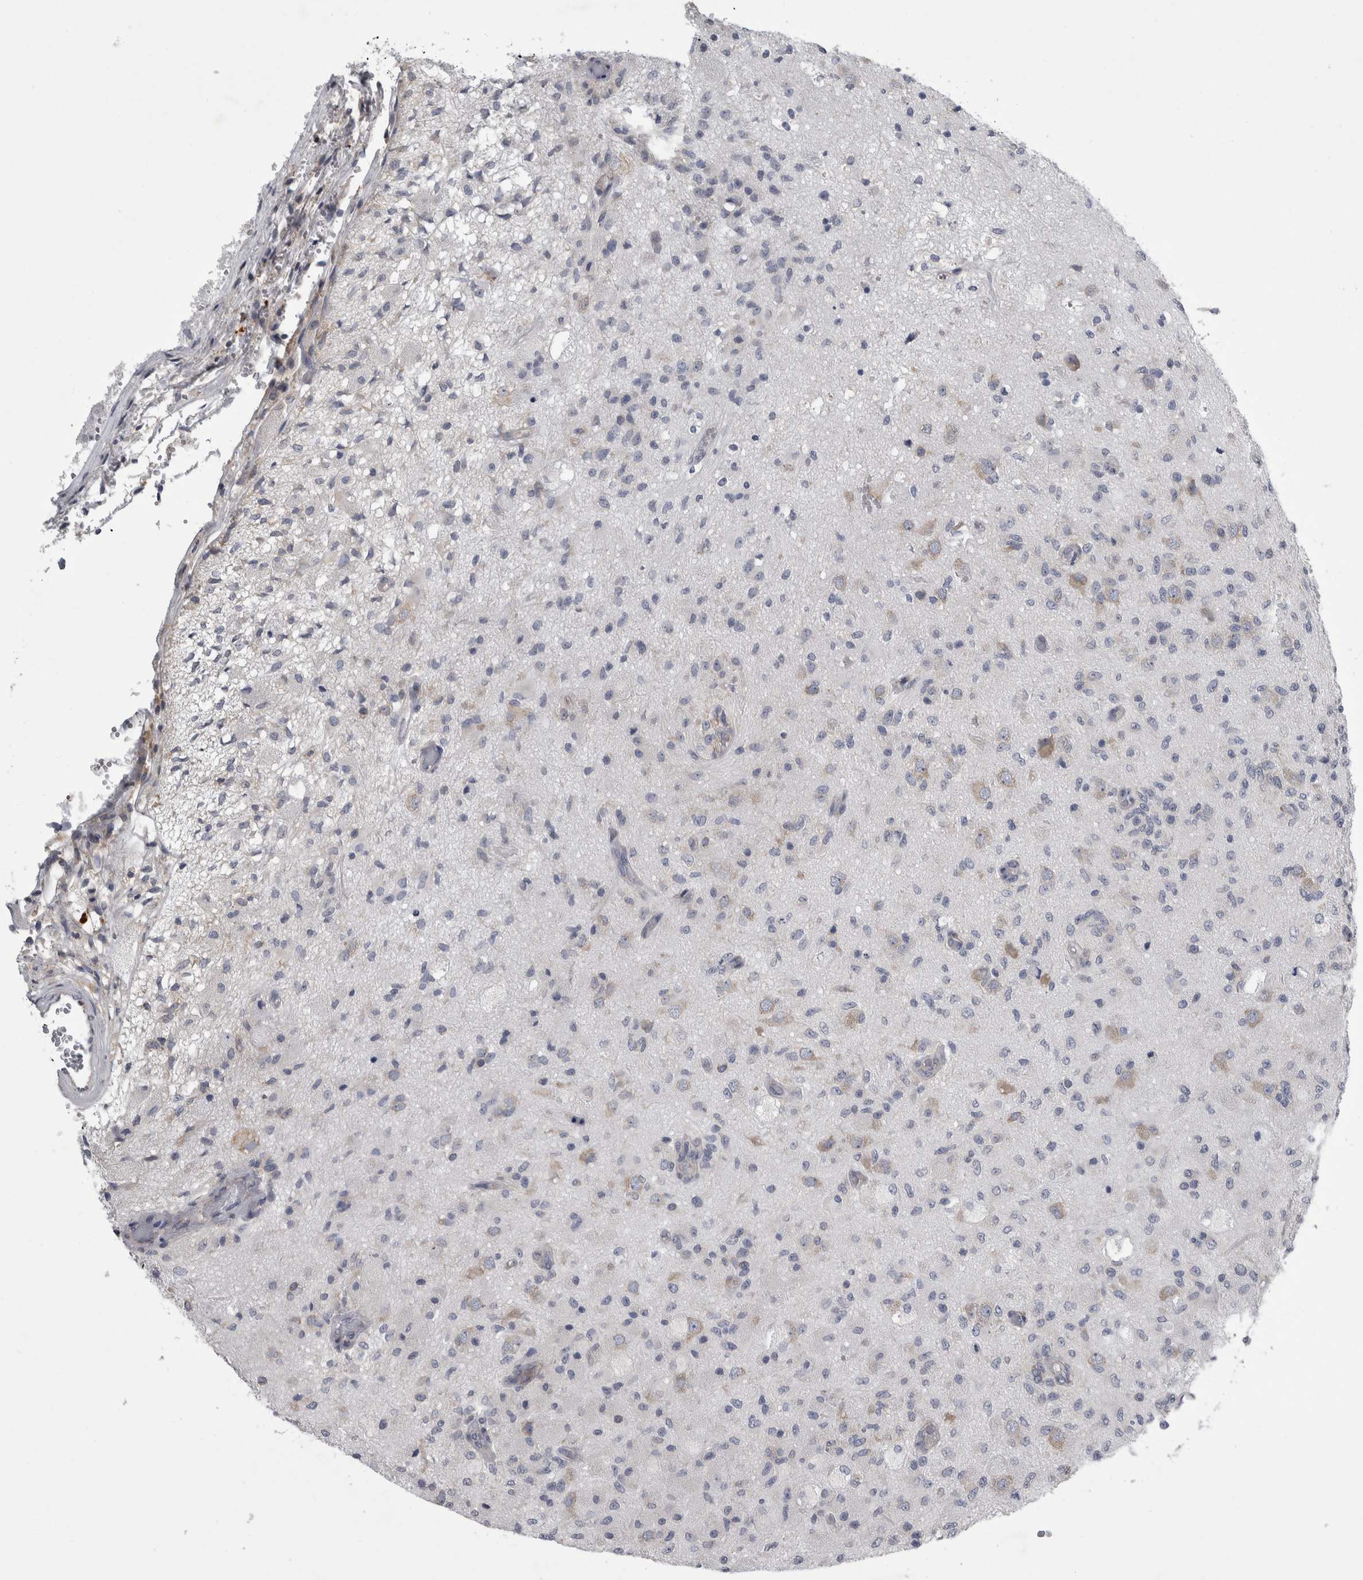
{"staining": {"intensity": "negative", "quantity": "none", "location": "none"}, "tissue": "glioma", "cell_type": "Tumor cells", "image_type": "cancer", "snomed": [{"axis": "morphology", "description": "Normal tissue, NOS"}, {"axis": "morphology", "description": "Glioma, malignant, High grade"}, {"axis": "topography", "description": "Cerebral cortex"}], "caption": "Immunohistochemistry micrograph of human malignant glioma (high-grade) stained for a protein (brown), which exhibits no positivity in tumor cells.", "gene": "PRRC2C", "patient": {"sex": "male", "age": 77}}